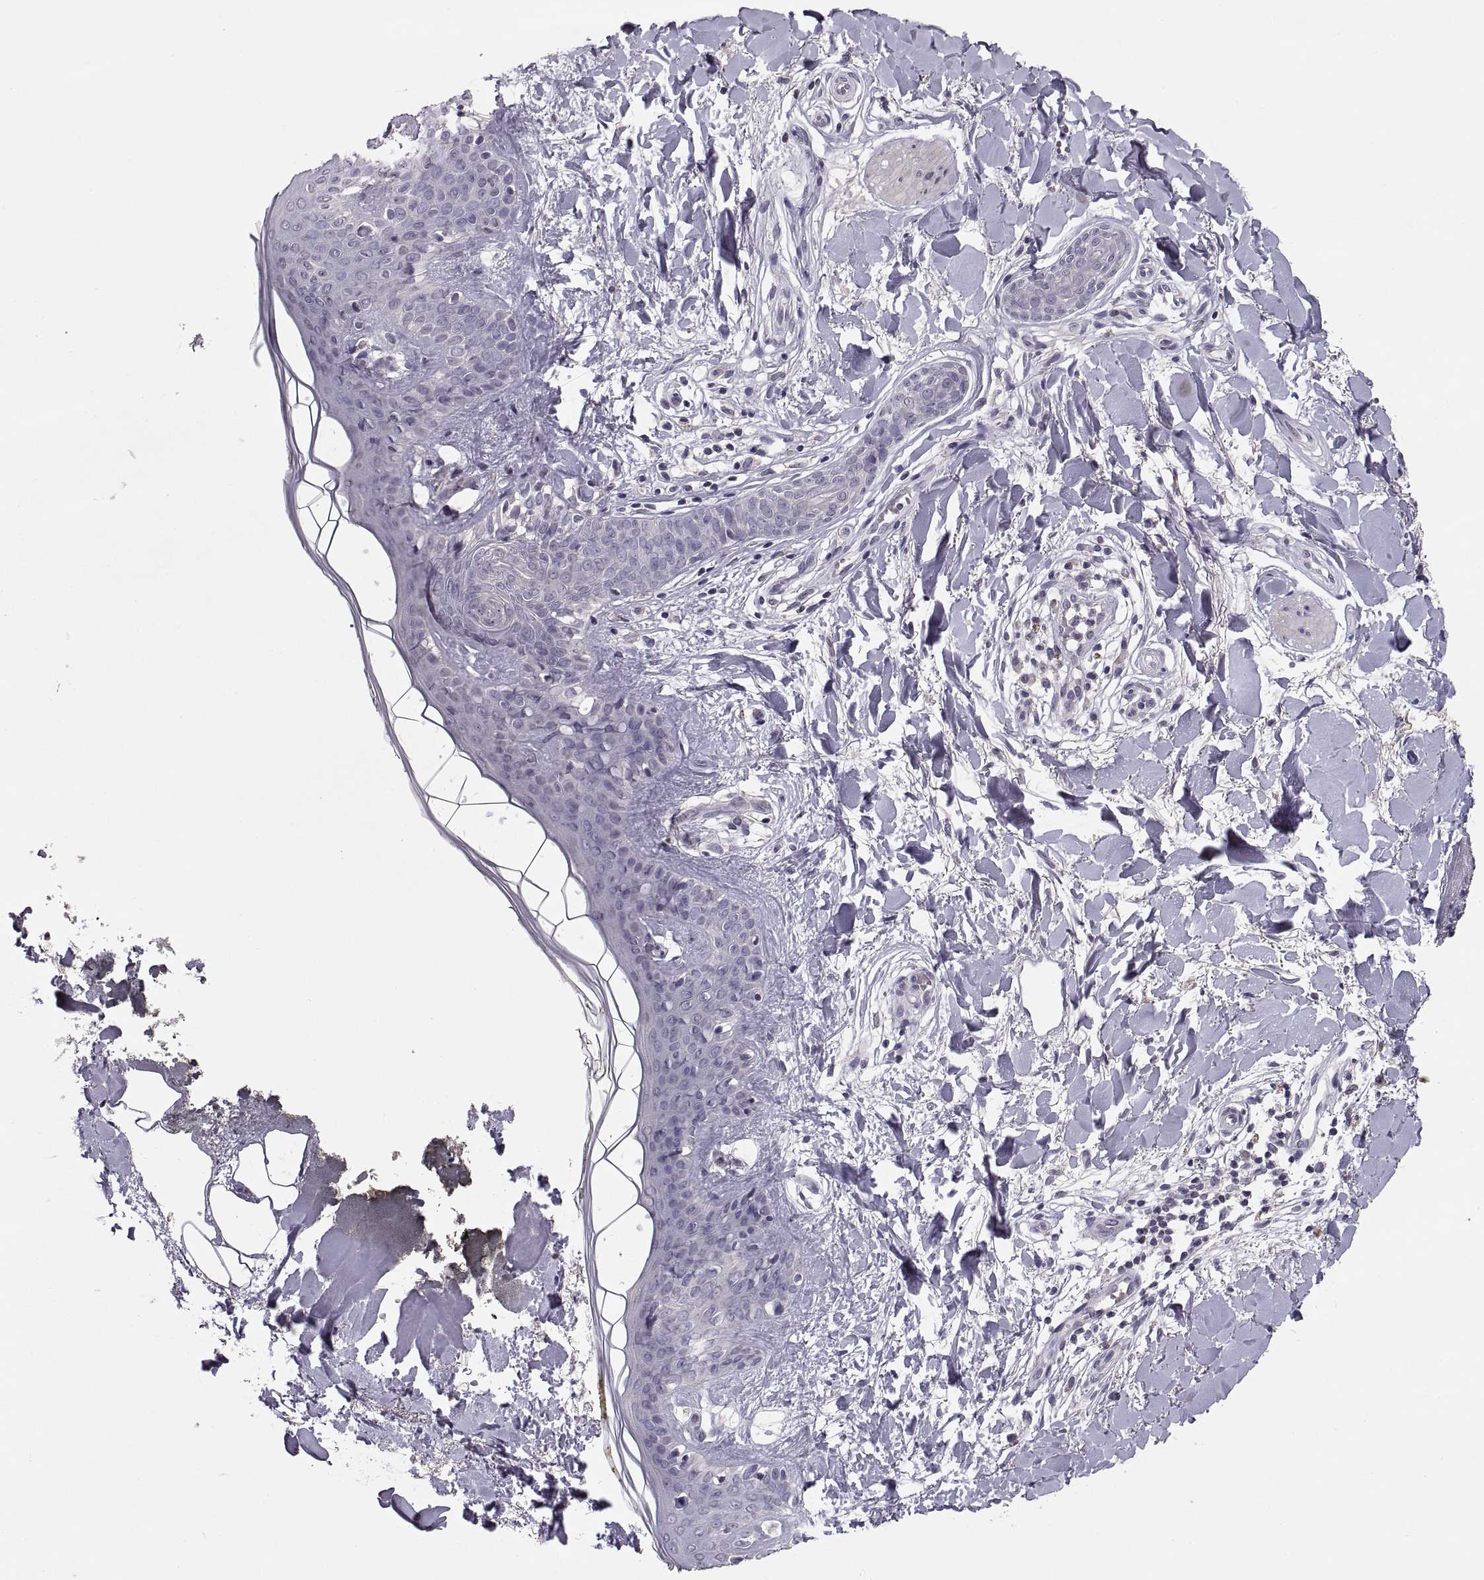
{"staining": {"intensity": "negative", "quantity": "none", "location": "none"}, "tissue": "skin", "cell_type": "Fibroblasts", "image_type": "normal", "snomed": [{"axis": "morphology", "description": "Normal tissue, NOS"}, {"axis": "topography", "description": "Skin"}], "caption": "The histopathology image exhibits no significant positivity in fibroblasts of skin. (IHC, brightfield microscopy, high magnification).", "gene": "PAX2", "patient": {"sex": "female", "age": 34}}